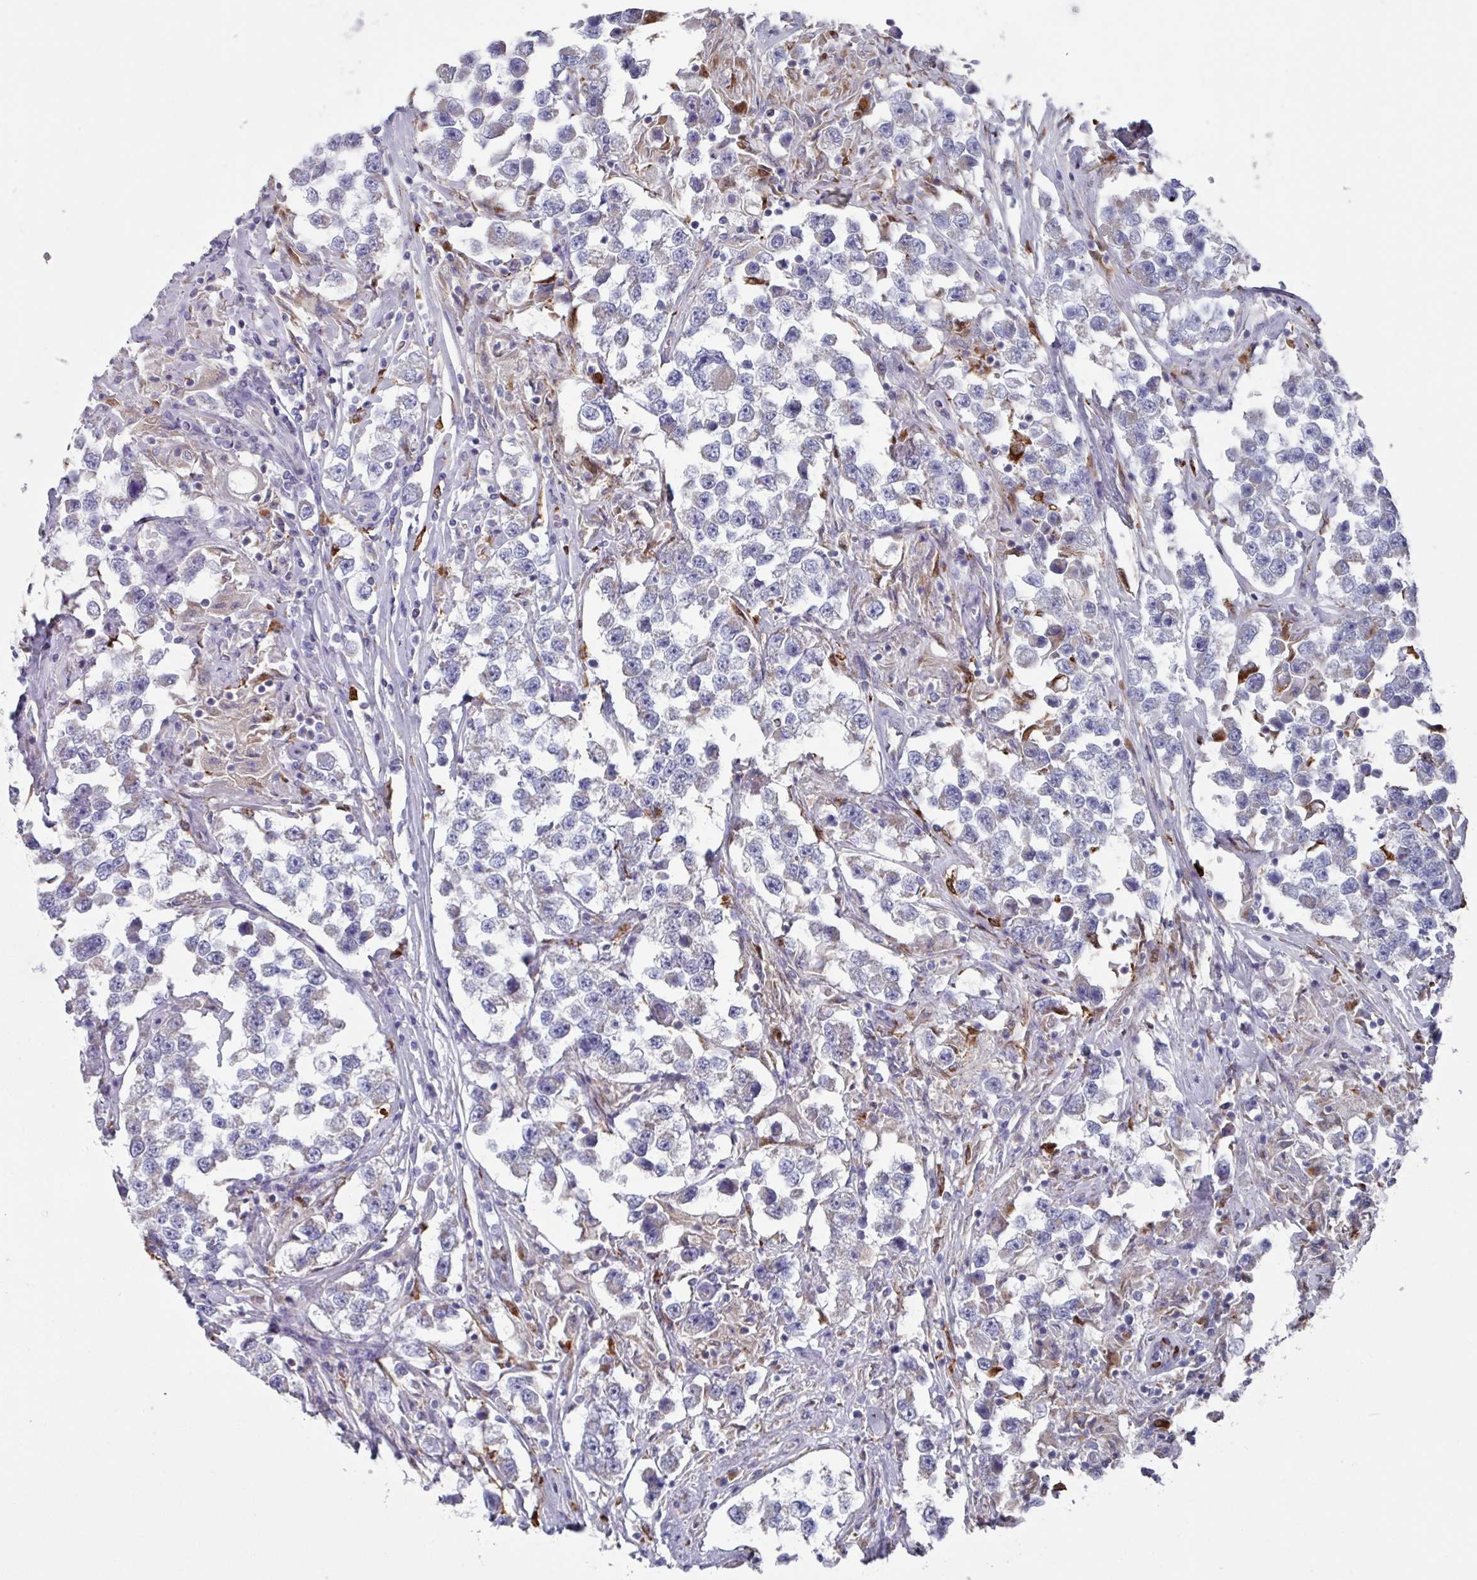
{"staining": {"intensity": "negative", "quantity": "none", "location": "none"}, "tissue": "testis cancer", "cell_type": "Tumor cells", "image_type": "cancer", "snomed": [{"axis": "morphology", "description": "Seminoma, NOS"}, {"axis": "topography", "description": "Testis"}], "caption": "A photomicrograph of human testis cancer (seminoma) is negative for staining in tumor cells.", "gene": "UQCC2", "patient": {"sex": "male", "age": 46}}